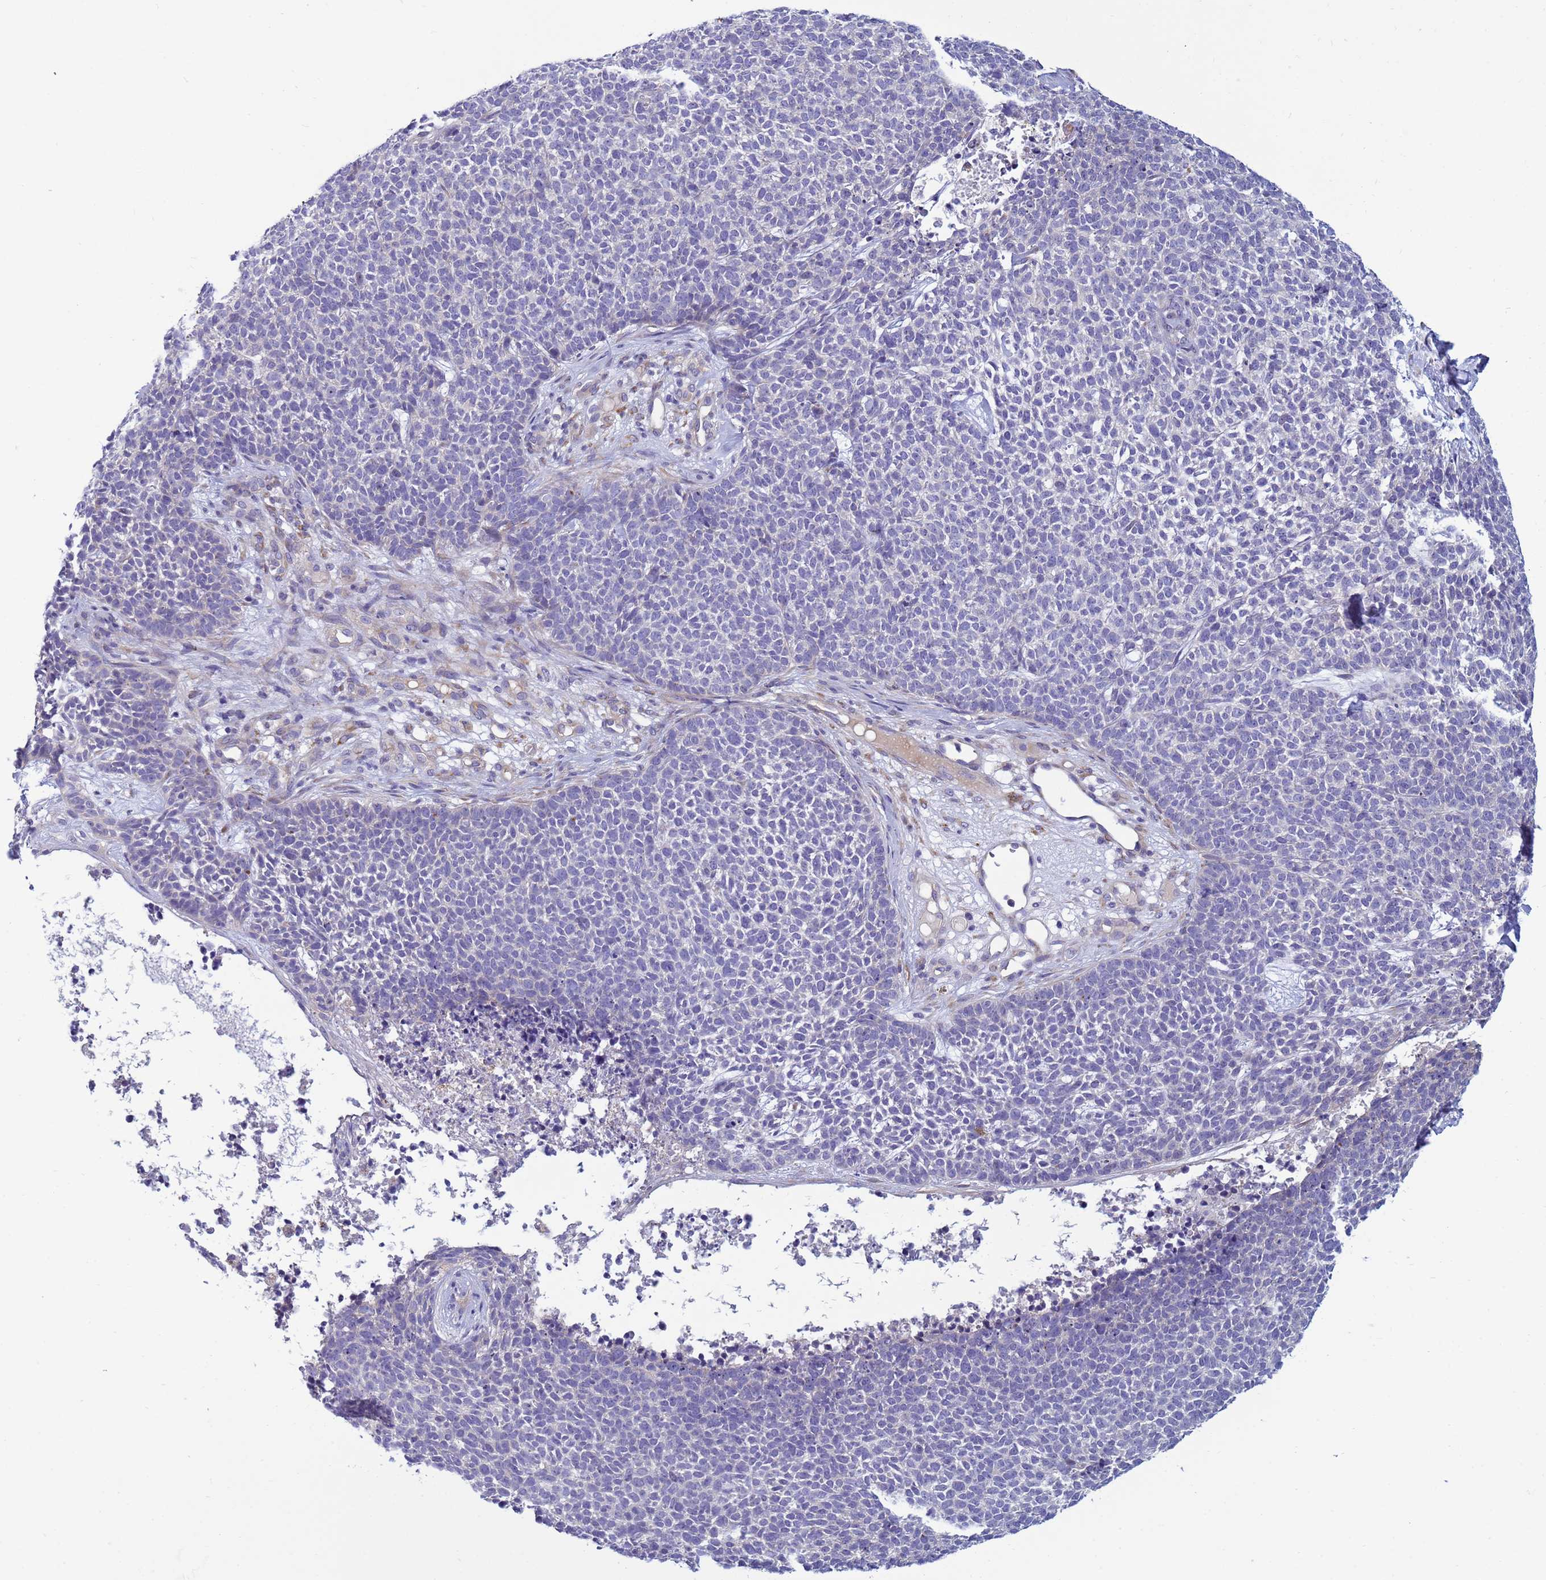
{"staining": {"intensity": "negative", "quantity": "none", "location": "none"}, "tissue": "skin cancer", "cell_type": "Tumor cells", "image_type": "cancer", "snomed": [{"axis": "morphology", "description": "Basal cell carcinoma"}, {"axis": "topography", "description": "Skin"}], "caption": "Tumor cells are negative for brown protein staining in skin basal cell carcinoma. (Brightfield microscopy of DAB immunohistochemistry (IHC) at high magnification).", "gene": "TRPC6", "patient": {"sex": "female", "age": 84}}